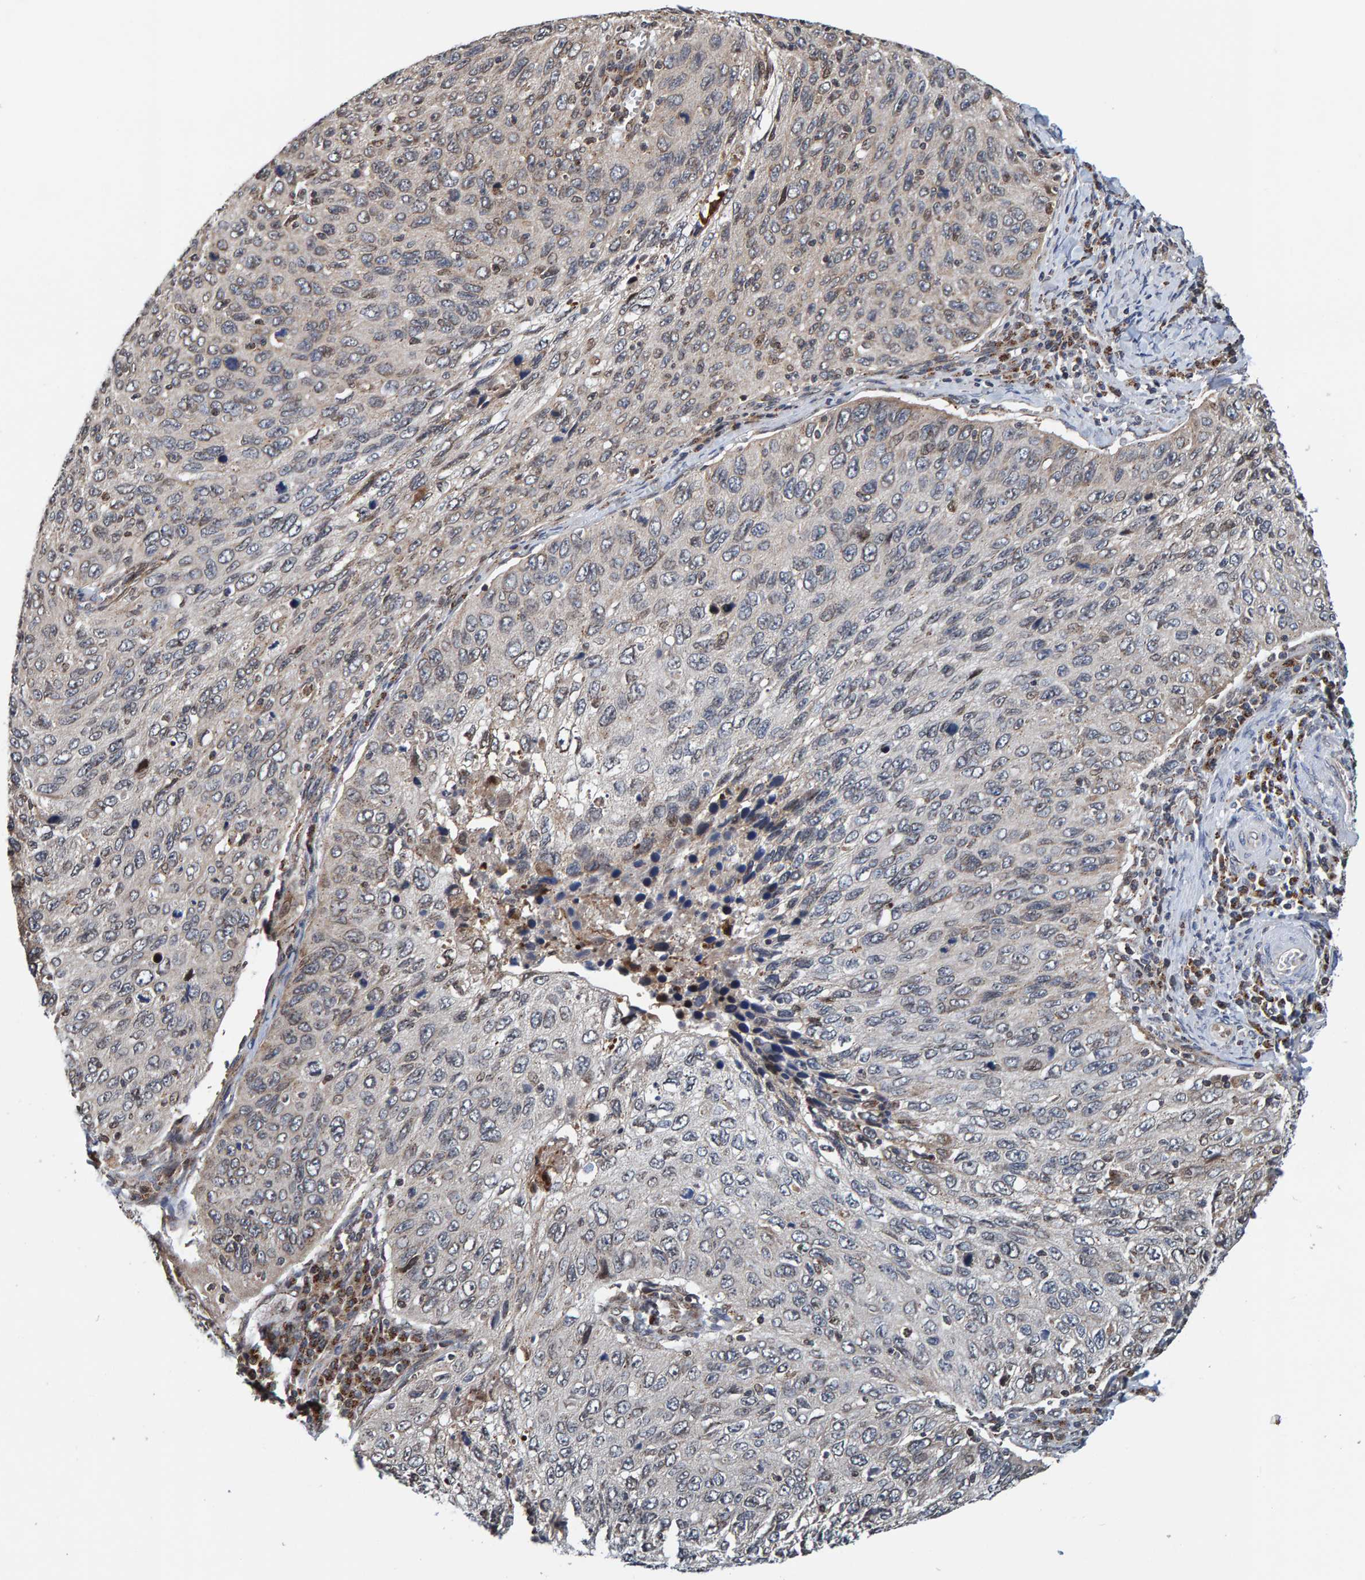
{"staining": {"intensity": "weak", "quantity": "<25%", "location": "cytoplasmic/membranous,nuclear"}, "tissue": "cervical cancer", "cell_type": "Tumor cells", "image_type": "cancer", "snomed": [{"axis": "morphology", "description": "Squamous cell carcinoma, NOS"}, {"axis": "topography", "description": "Cervix"}], "caption": "High power microscopy histopathology image of an IHC image of squamous cell carcinoma (cervical), revealing no significant staining in tumor cells.", "gene": "CCDC25", "patient": {"sex": "female", "age": 53}}